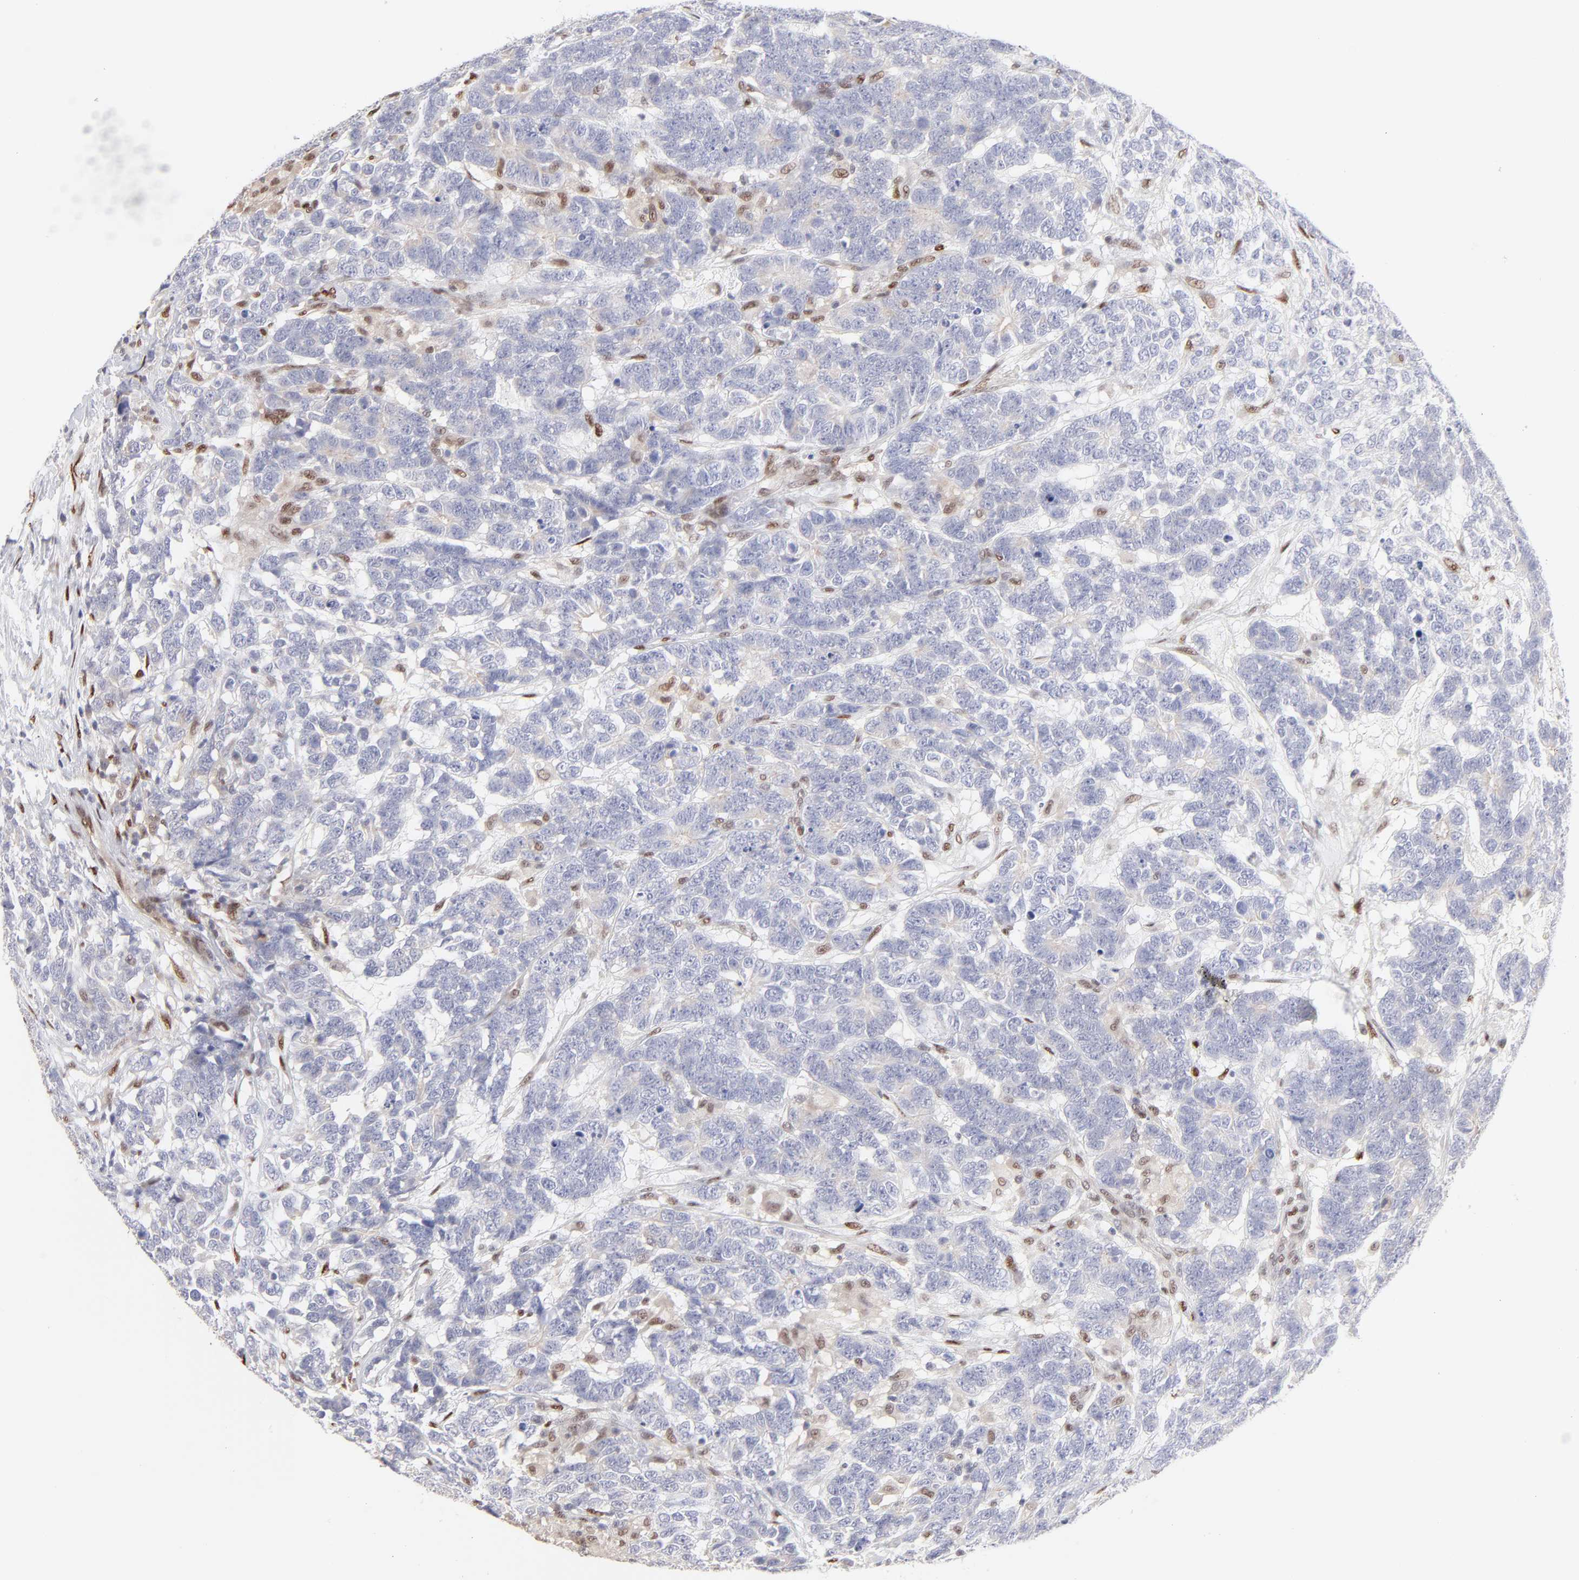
{"staining": {"intensity": "negative", "quantity": "none", "location": "none"}, "tissue": "testis cancer", "cell_type": "Tumor cells", "image_type": "cancer", "snomed": [{"axis": "morphology", "description": "Carcinoma, Embryonal, NOS"}, {"axis": "topography", "description": "Testis"}], "caption": "DAB (3,3'-diaminobenzidine) immunohistochemical staining of testis cancer (embryonal carcinoma) displays no significant staining in tumor cells.", "gene": "STAT3", "patient": {"sex": "male", "age": 26}}